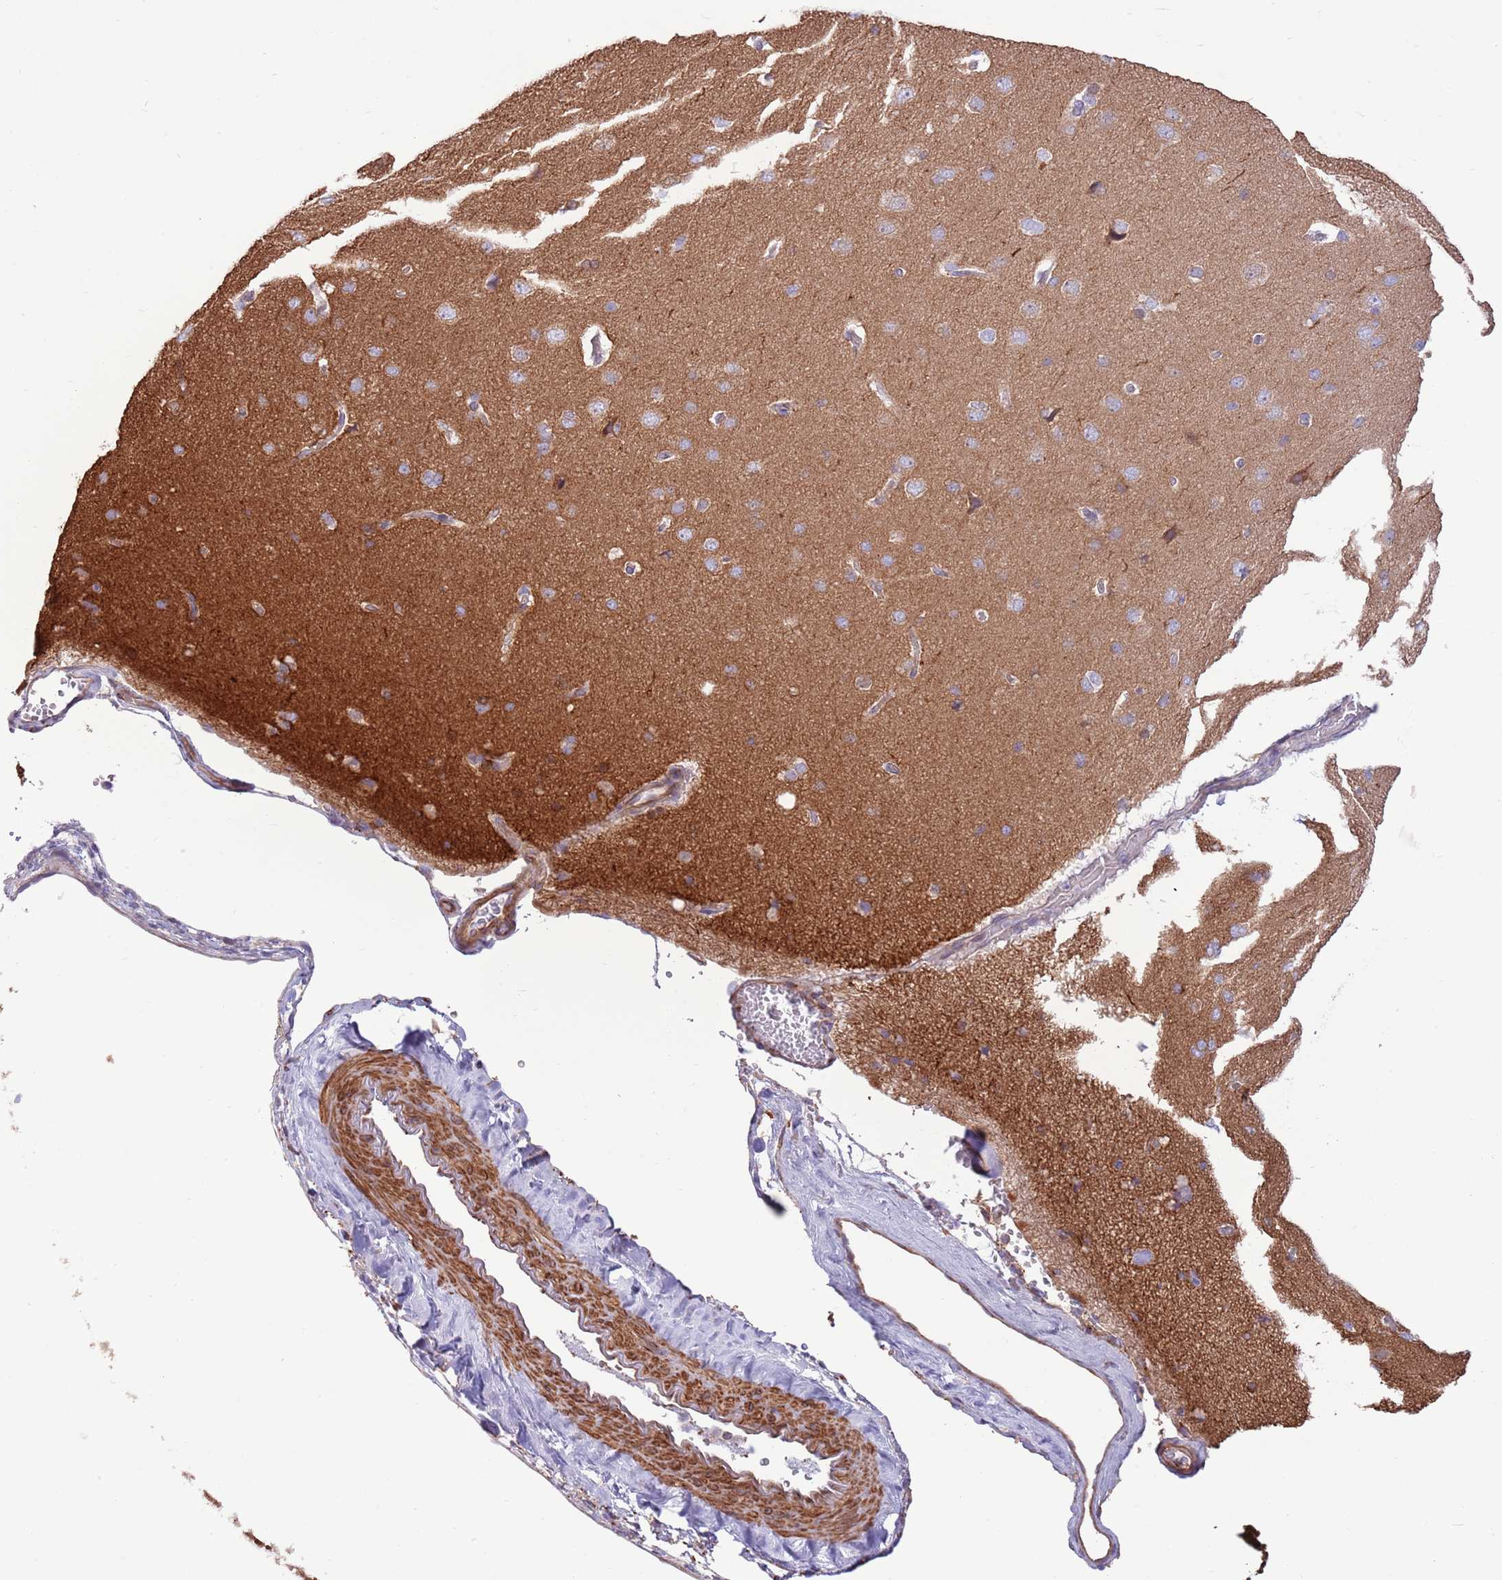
{"staining": {"intensity": "negative", "quantity": "none", "location": "none"}, "tissue": "cerebral cortex", "cell_type": "Endothelial cells", "image_type": "normal", "snomed": [{"axis": "morphology", "description": "Normal tissue, NOS"}, {"axis": "topography", "description": "Cerebral cortex"}], "caption": "Cerebral cortex stained for a protein using immunohistochemistry exhibits no expression endothelial cells.", "gene": "ZC4H2", "patient": {"sex": "male", "age": 62}}